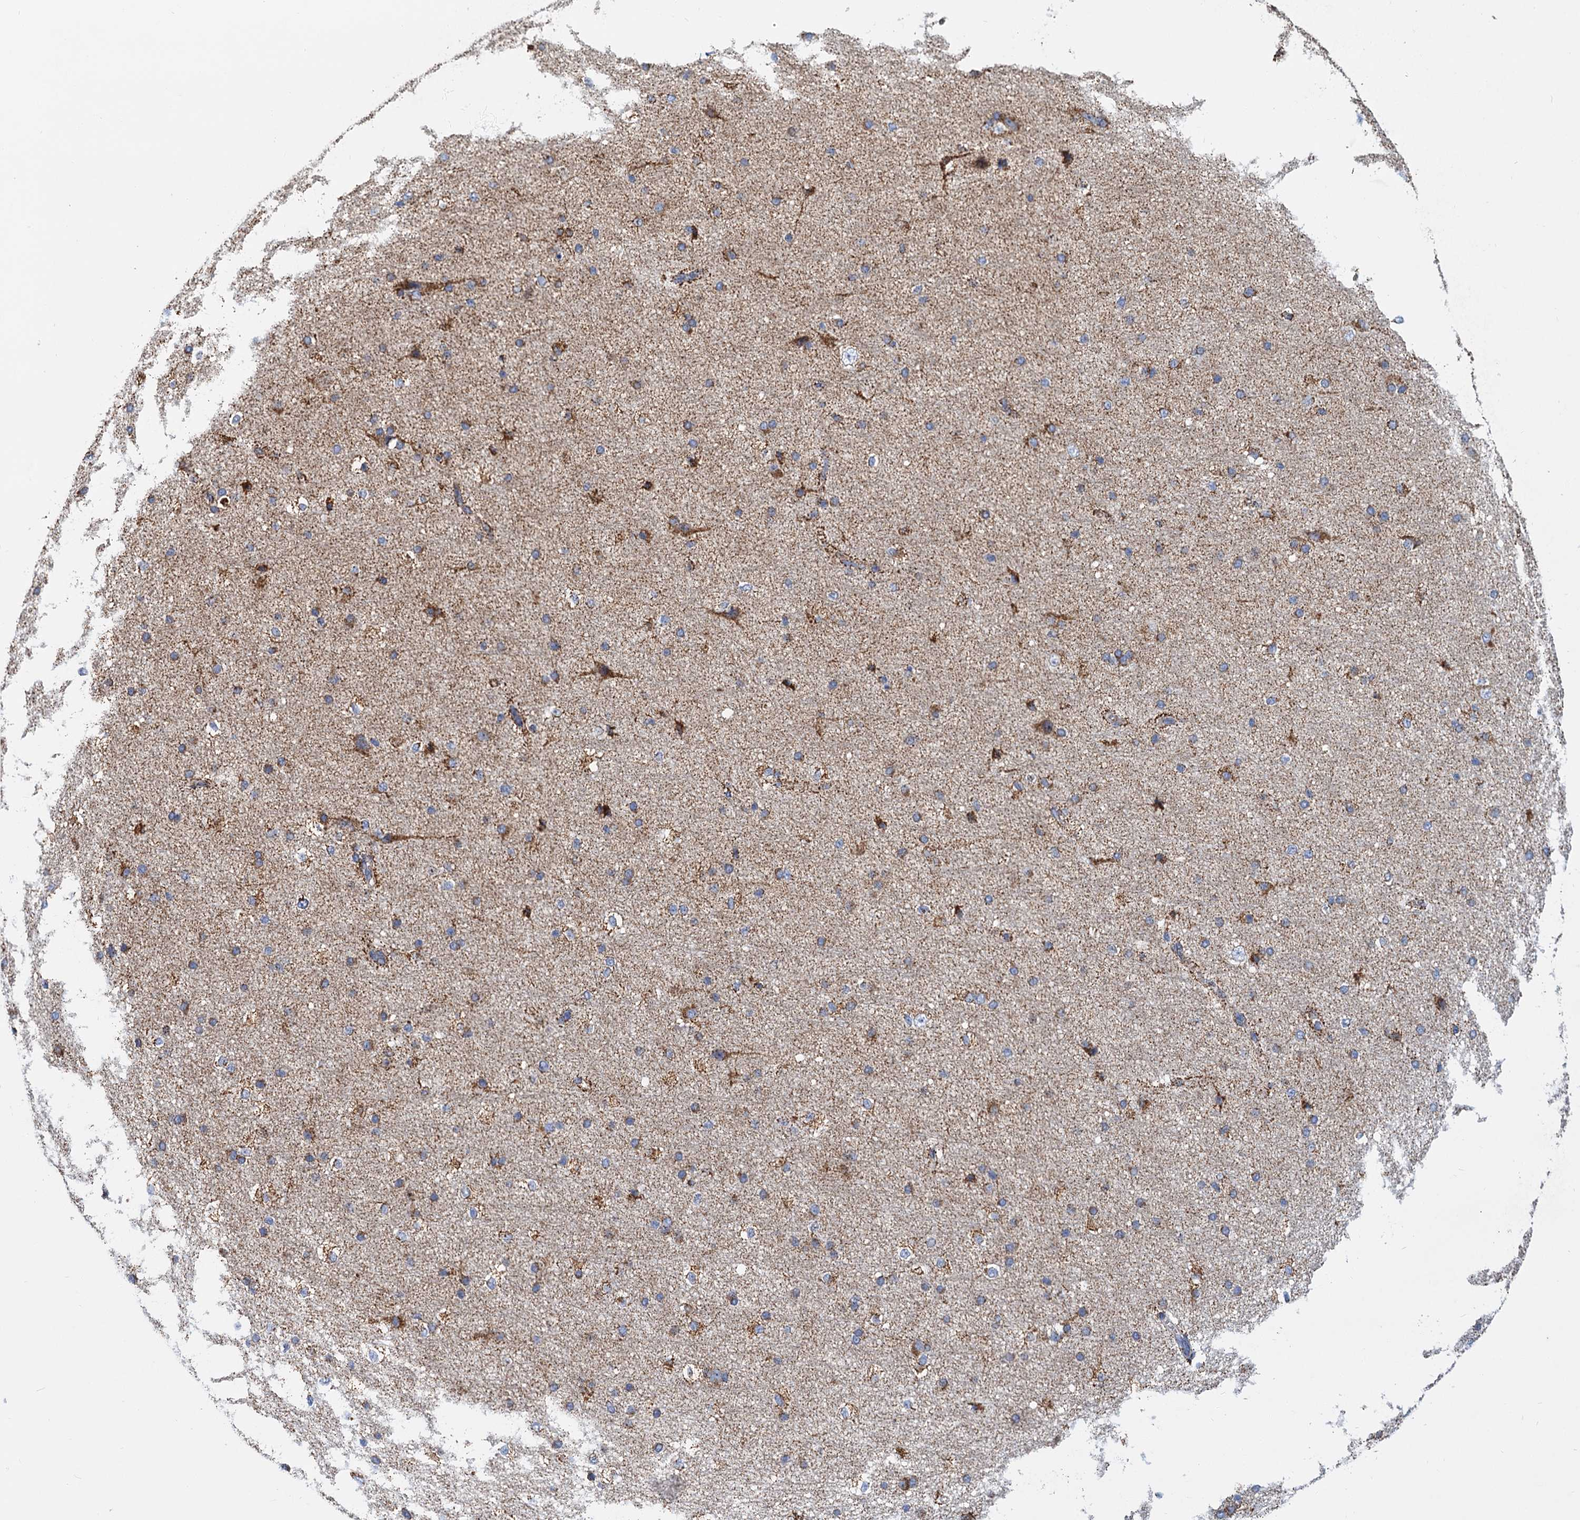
{"staining": {"intensity": "negative", "quantity": "none", "location": "none"}, "tissue": "cerebral cortex", "cell_type": "Endothelial cells", "image_type": "normal", "snomed": [{"axis": "morphology", "description": "Normal tissue, NOS"}, {"axis": "morphology", "description": "Developmental malformation"}, {"axis": "topography", "description": "Cerebral cortex"}], "caption": "Cerebral cortex stained for a protein using immunohistochemistry (IHC) shows no positivity endothelial cells.", "gene": "CCP110", "patient": {"sex": "female", "age": 30}}